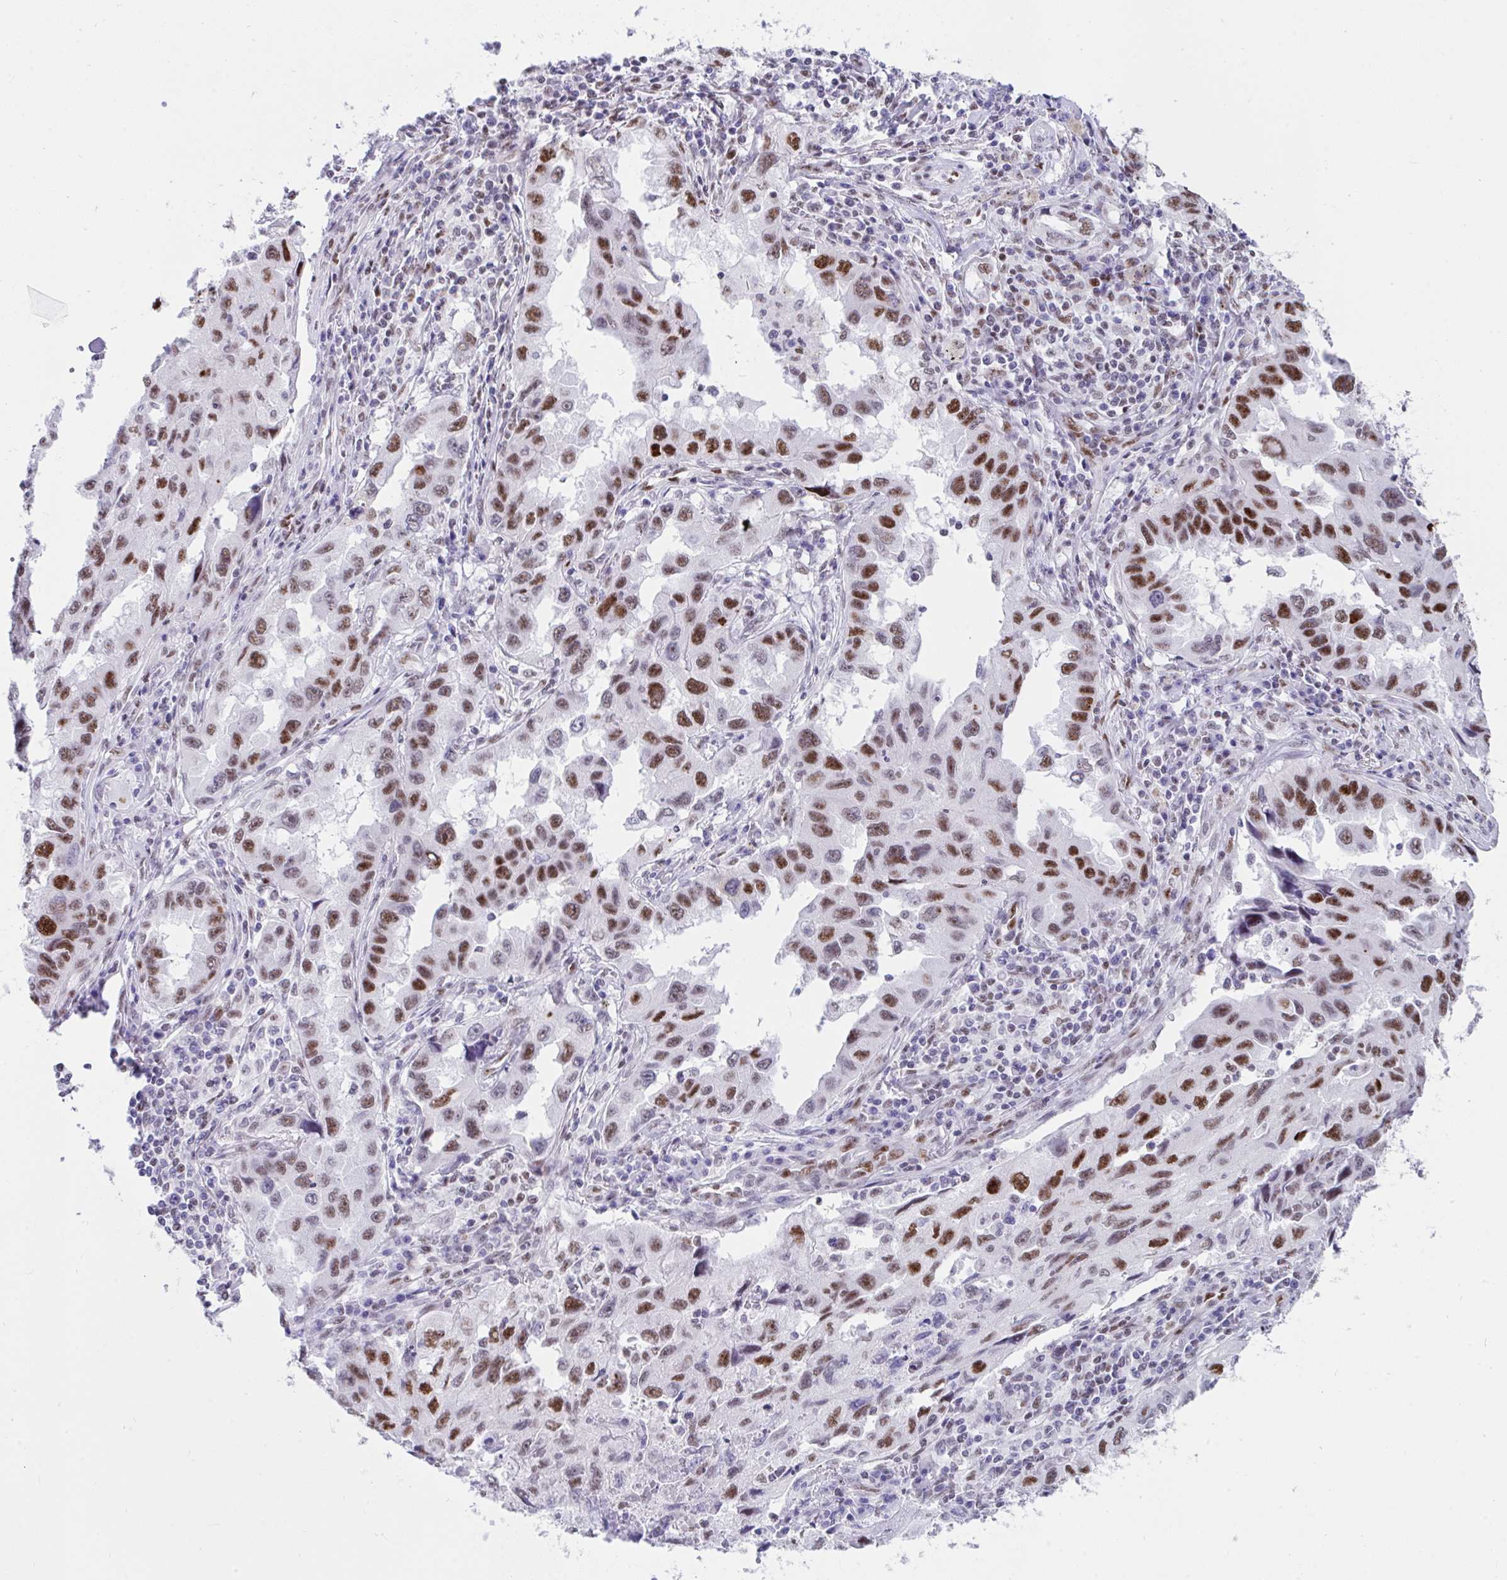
{"staining": {"intensity": "strong", "quantity": "25%-75%", "location": "nuclear"}, "tissue": "lung cancer", "cell_type": "Tumor cells", "image_type": "cancer", "snomed": [{"axis": "morphology", "description": "Adenocarcinoma, NOS"}, {"axis": "topography", "description": "Lung"}], "caption": "Human lung cancer stained for a protein (brown) shows strong nuclear positive expression in approximately 25%-75% of tumor cells.", "gene": "IKZF2", "patient": {"sex": "female", "age": 73}}